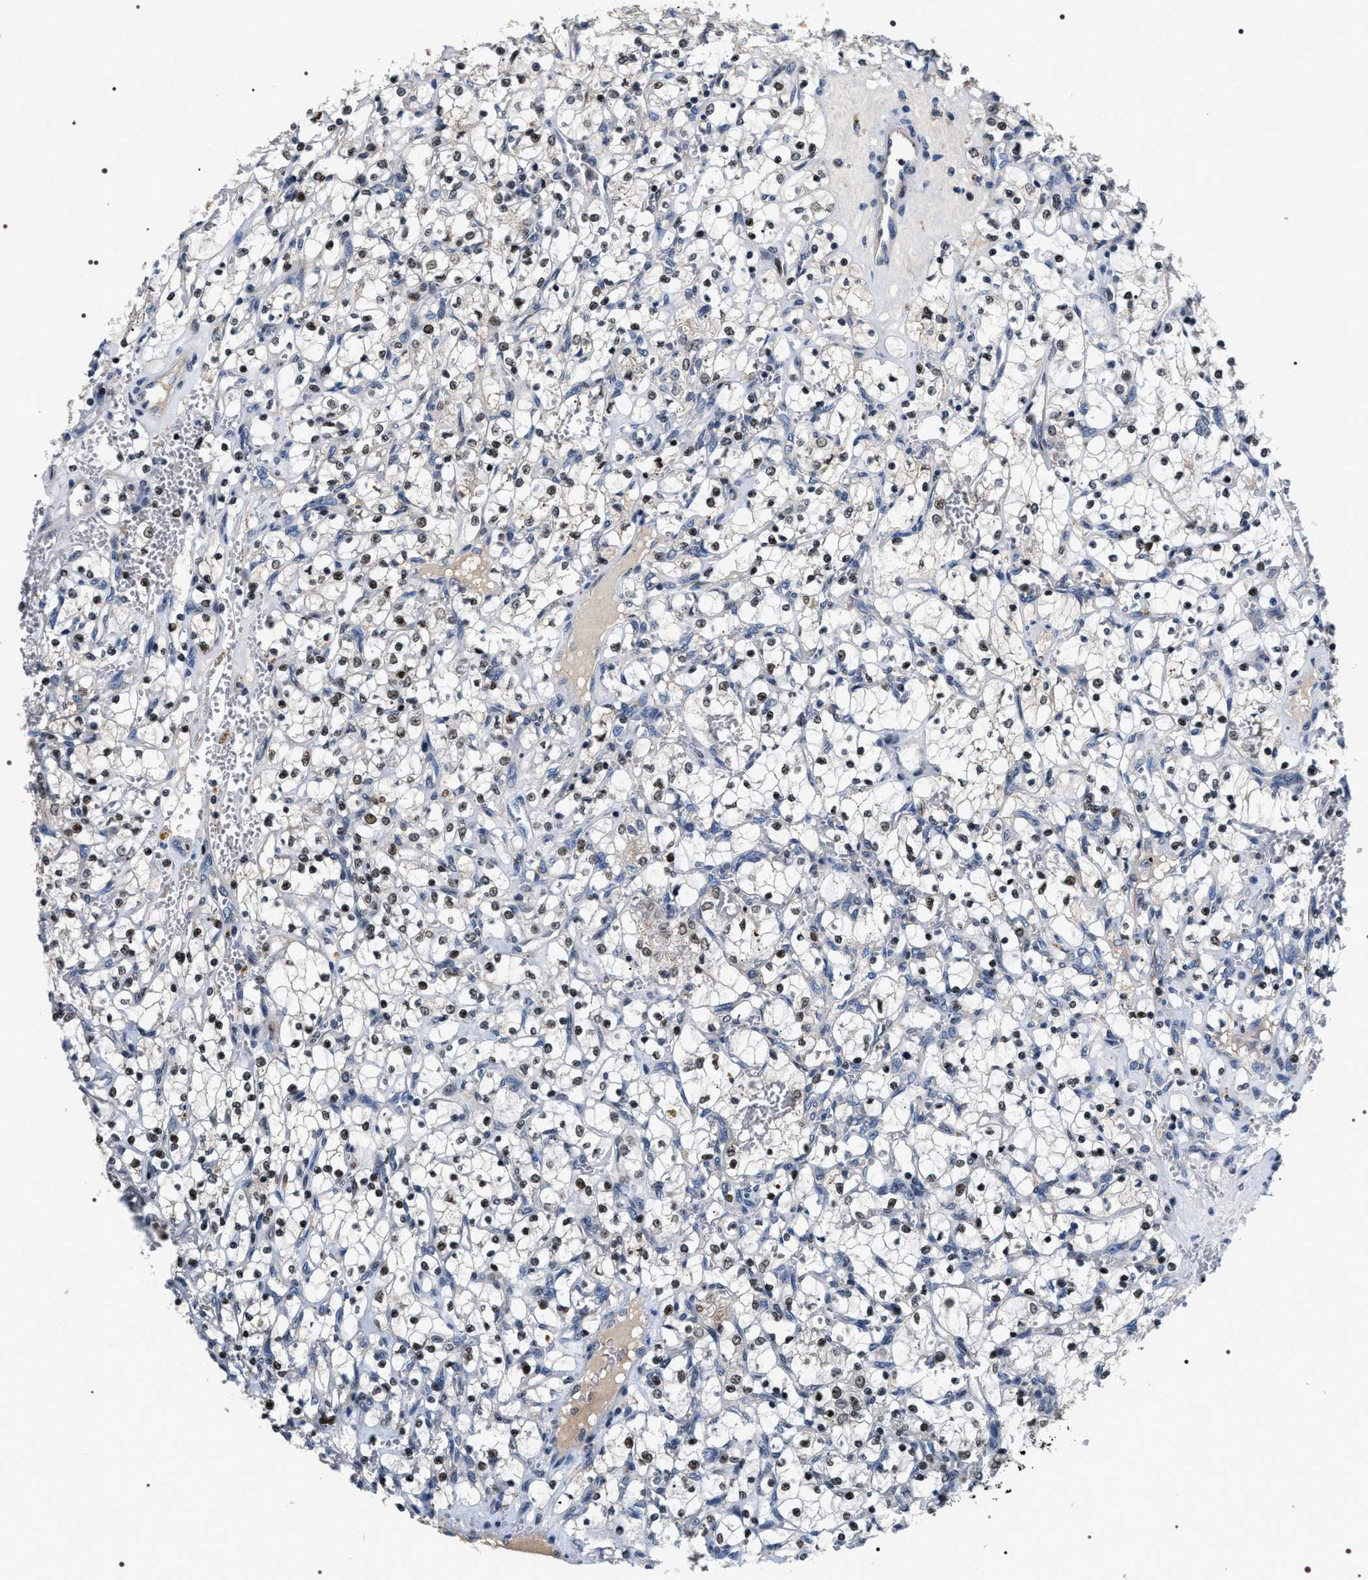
{"staining": {"intensity": "strong", "quantity": ">75%", "location": "nuclear"}, "tissue": "renal cancer", "cell_type": "Tumor cells", "image_type": "cancer", "snomed": [{"axis": "morphology", "description": "Adenocarcinoma, NOS"}, {"axis": "topography", "description": "Kidney"}], "caption": "Renal cancer (adenocarcinoma) was stained to show a protein in brown. There is high levels of strong nuclear staining in approximately >75% of tumor cells.", "gene": "C7orf25", "patient": {"sex": "female", "age": 69}}